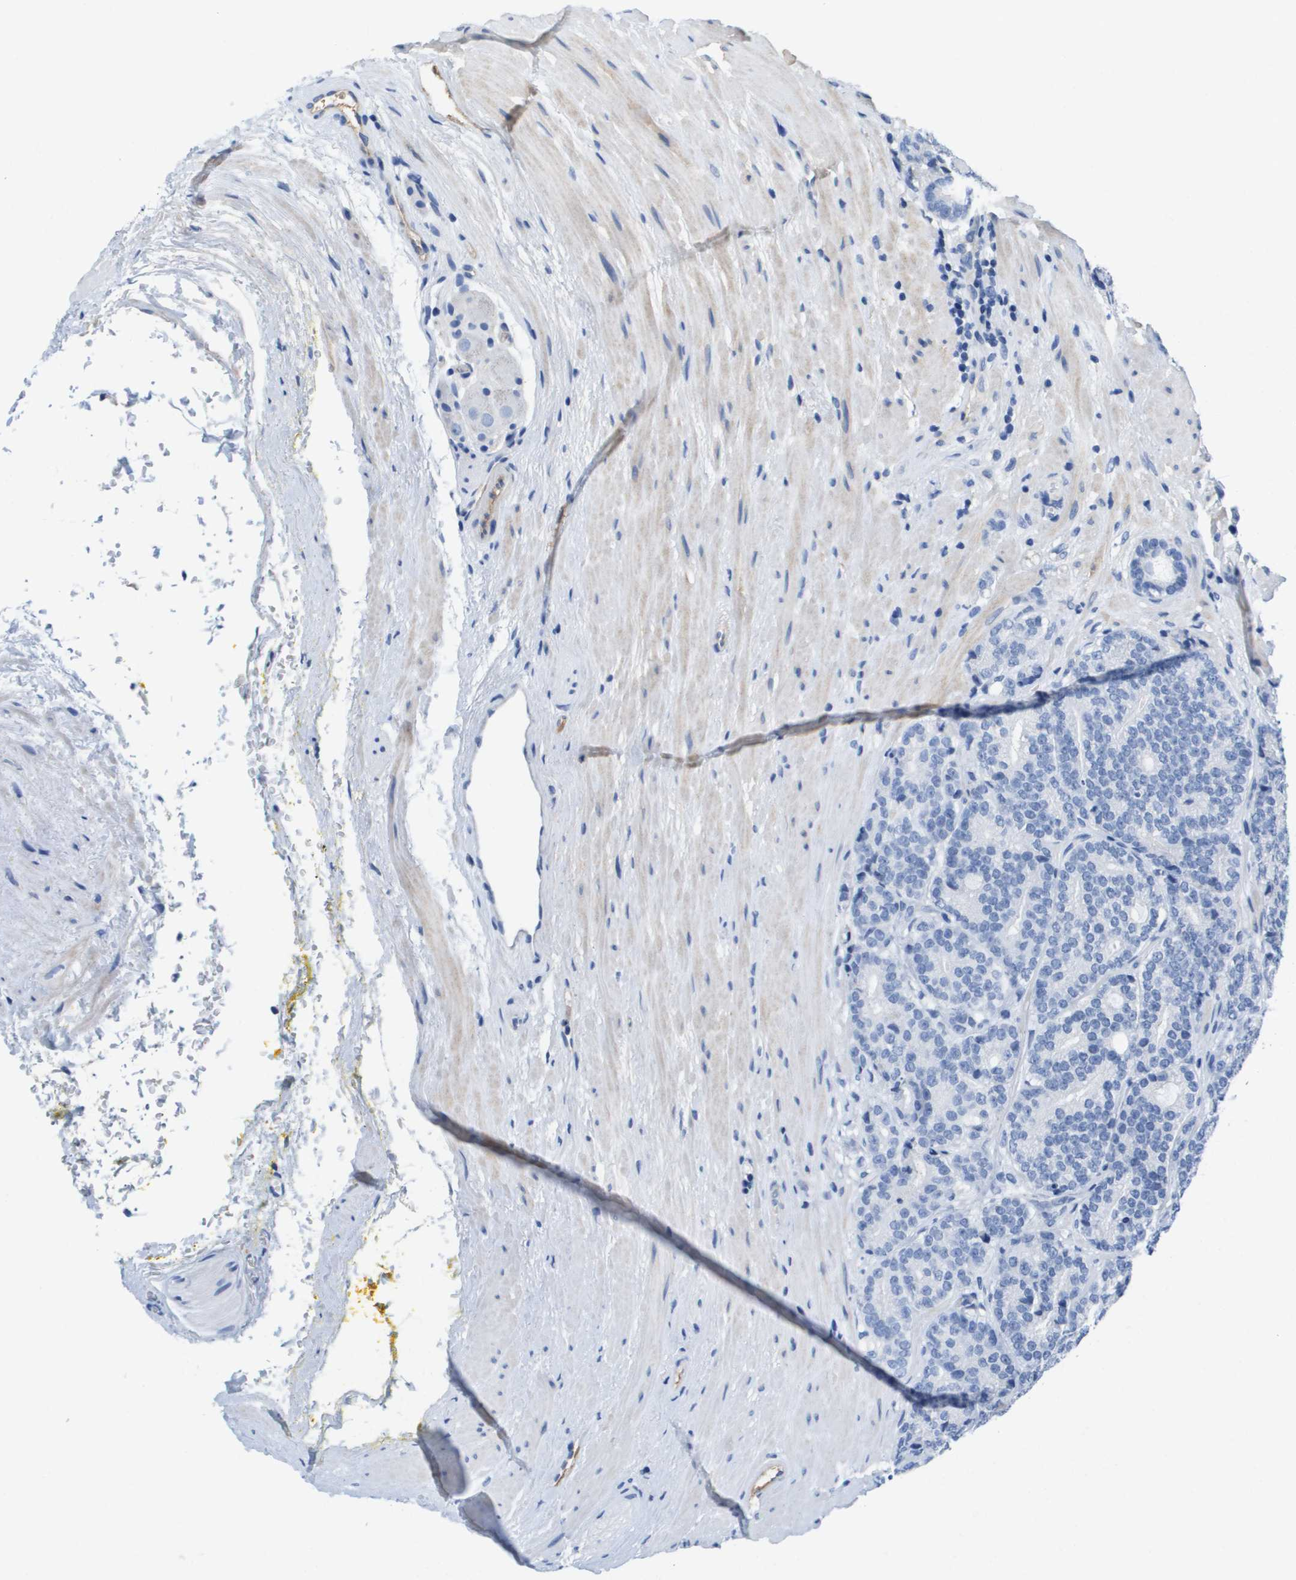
{"staining": {"intensity": "negative", "quantity": "none", "location": "none"}, "tissue": "prostate cancer", "cell_type": "Tumor cells", "image_type": "cancer", "snomed": [{"axis": "morphology", "description": "Adenocarcinoma, High grade"}, {"axis": "topography", "description": "Prostate"}], "caption": "Tumor cells are negative for brown protein staining in prostate cancer (adenocarcinoma (high-grade)).", "gene": "APOA1", "patient": {"sex": "male", "age": 61}}